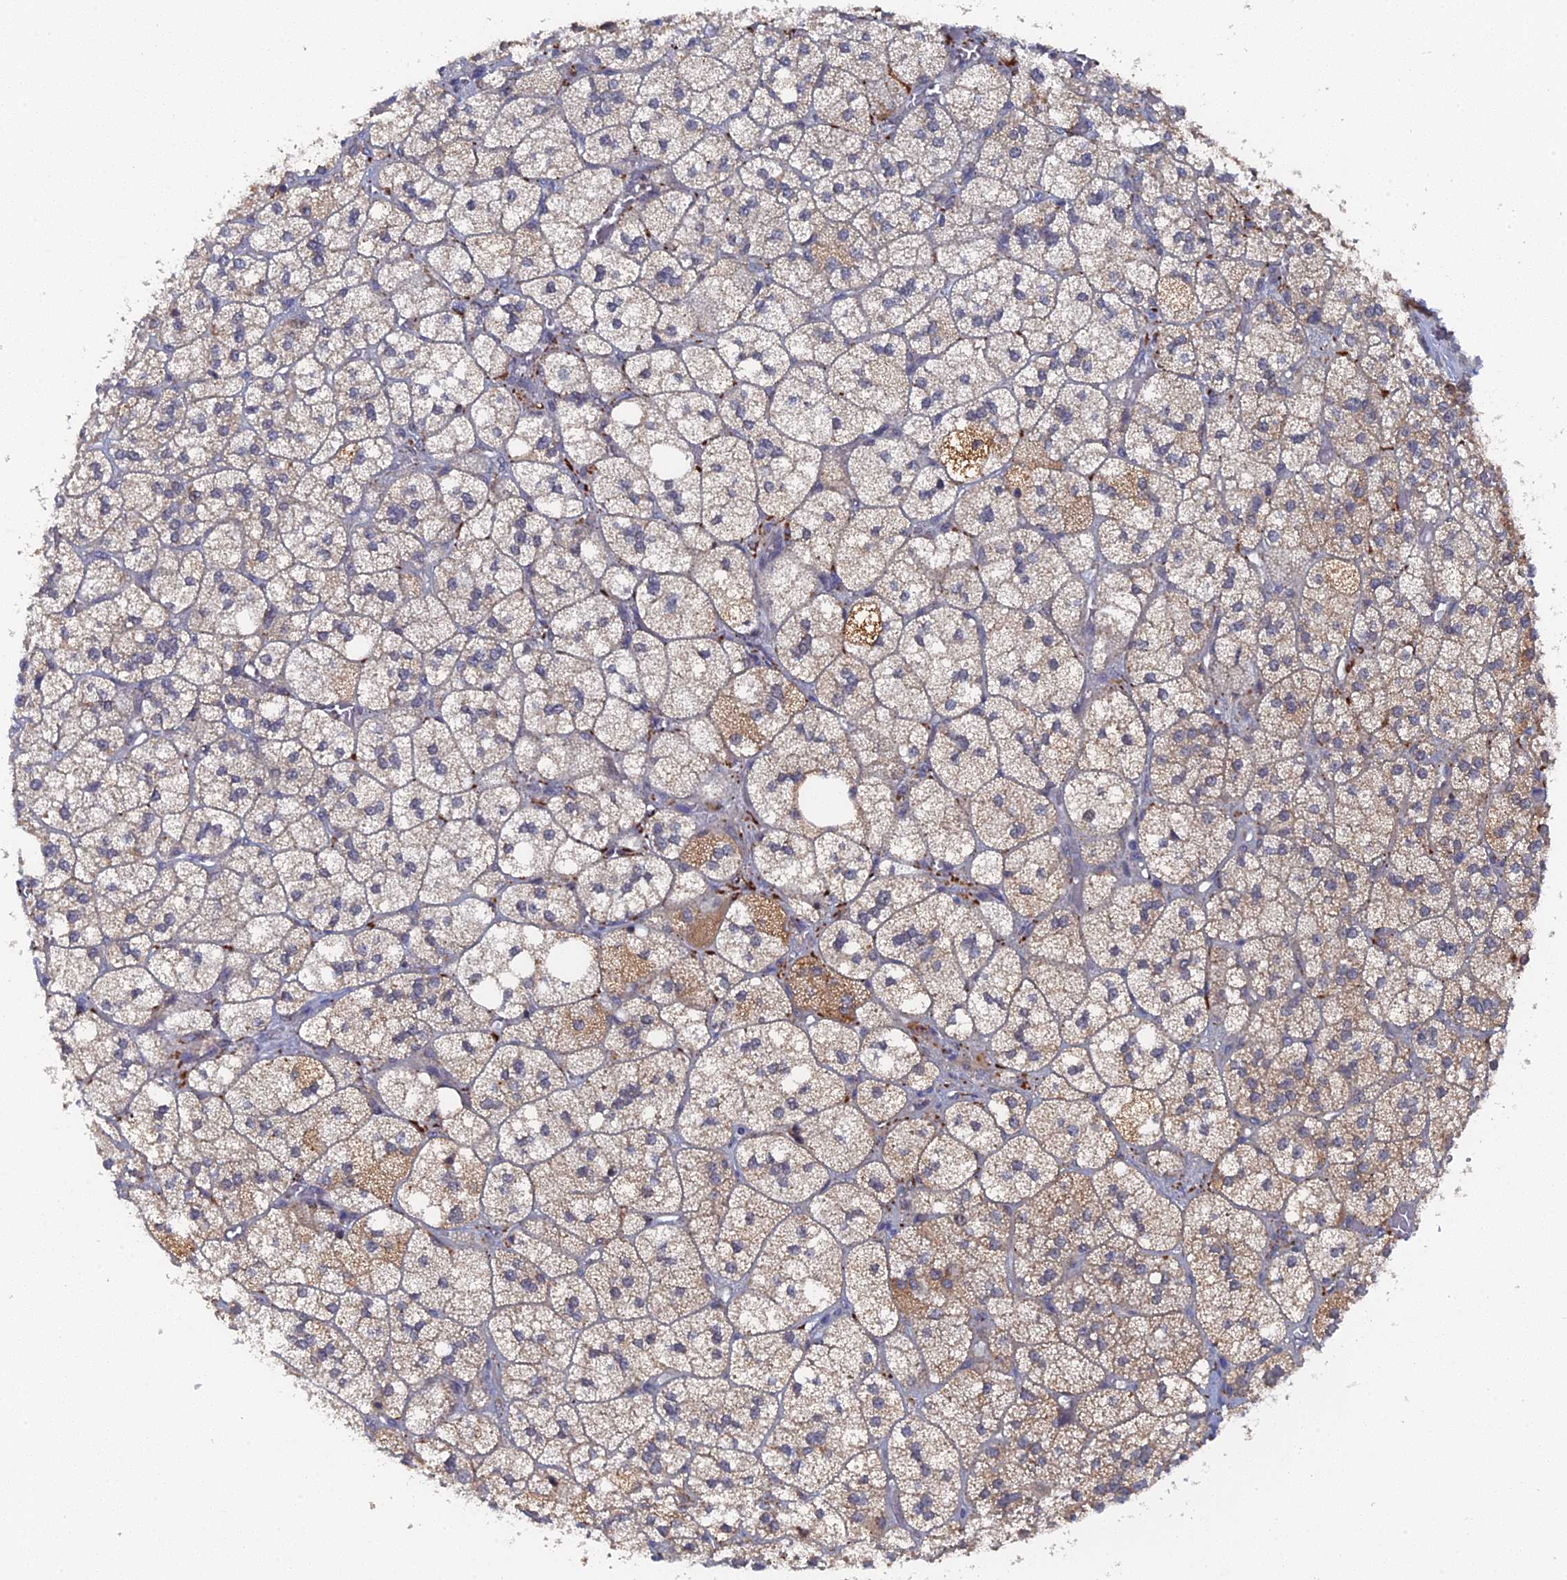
{"staining": {"intensity": "moderate", "quantity": "25%-75%", "location": "cytoplasmic/membranous"}, "tissue": "adrenal gland", "cell_type": "Glandular cells", "image_type": "normal", "snomed": [{"axis": "morphology", "description": "Normal tissue, NOS"}, {"axis": "topography", "description": "Adrenal gland"}], "caption": "Immunohistochemistry (IHC) staining of normal adrenal gland, which shows medium levels of moderate cytoplasmic/membranous staining in about 25%-75% of glandular cells indicating moderate cytoplasmic/membranous protein positivity. The staining was performed using DAB (brown) for protein detection and nuclei were counterstained in hematoxylin (blue).", "gene": "MIGA2", "patient": {"sex": "male", "age": 61}}